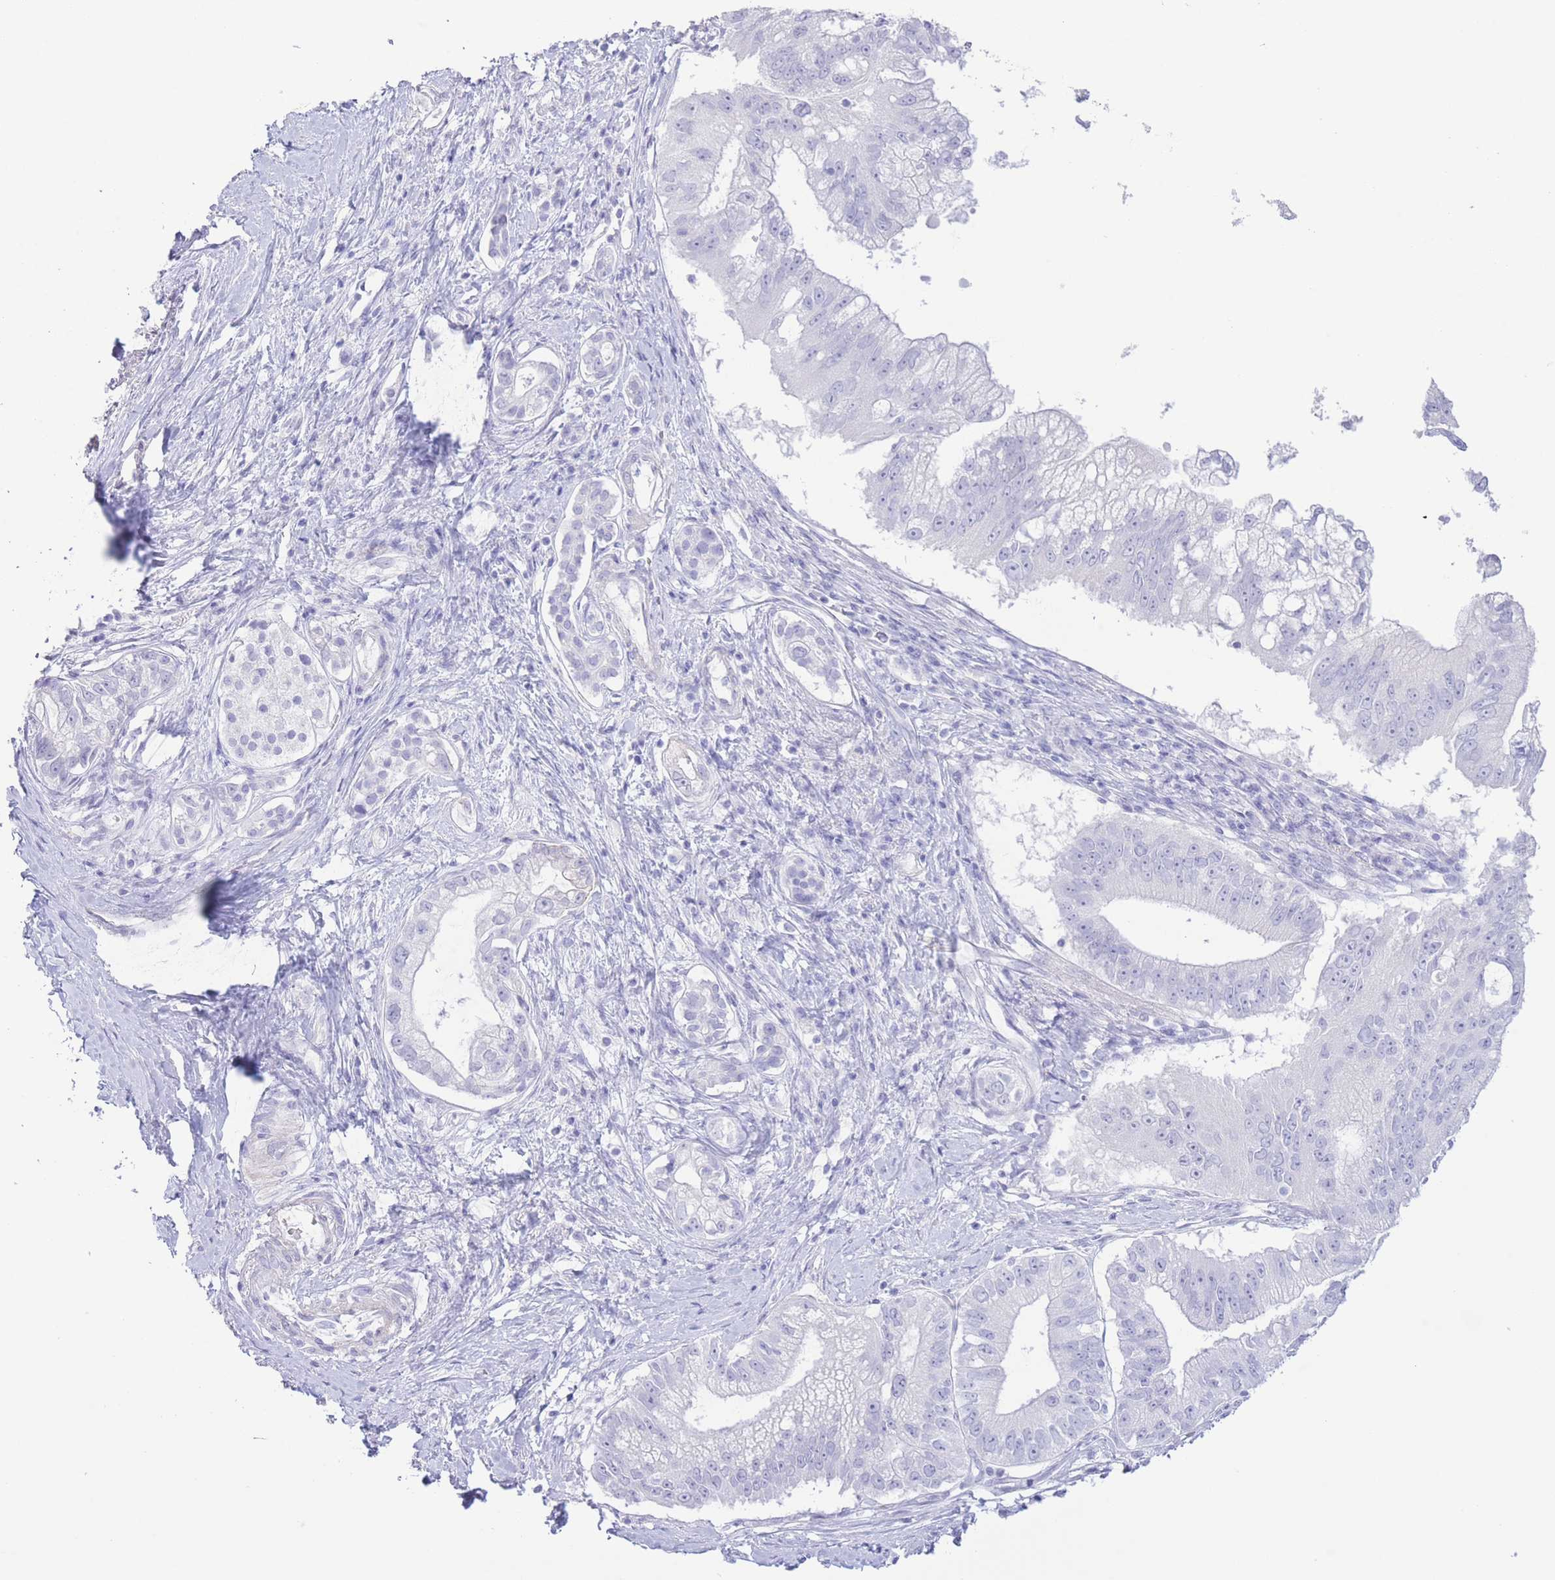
{"staining": {"intensity": "negative", "quantity": "none", "location": "none"}, "tissue": "pancreatic cancer", "cell_type": "Tumor cells", "image_type": "cancer", "snomed": [{"axis": "morphology", "description": "Adenocarcinoma, NOS"}, {"axis": "topography", "description": "Pancreas"}], "caption": "Immunohistochemistry of human adenocarcinoma (pancreatic) exhibits no staining in tumor cells.", "gene": "PKLR", "patient": {"sex": "male", "age": 70}}